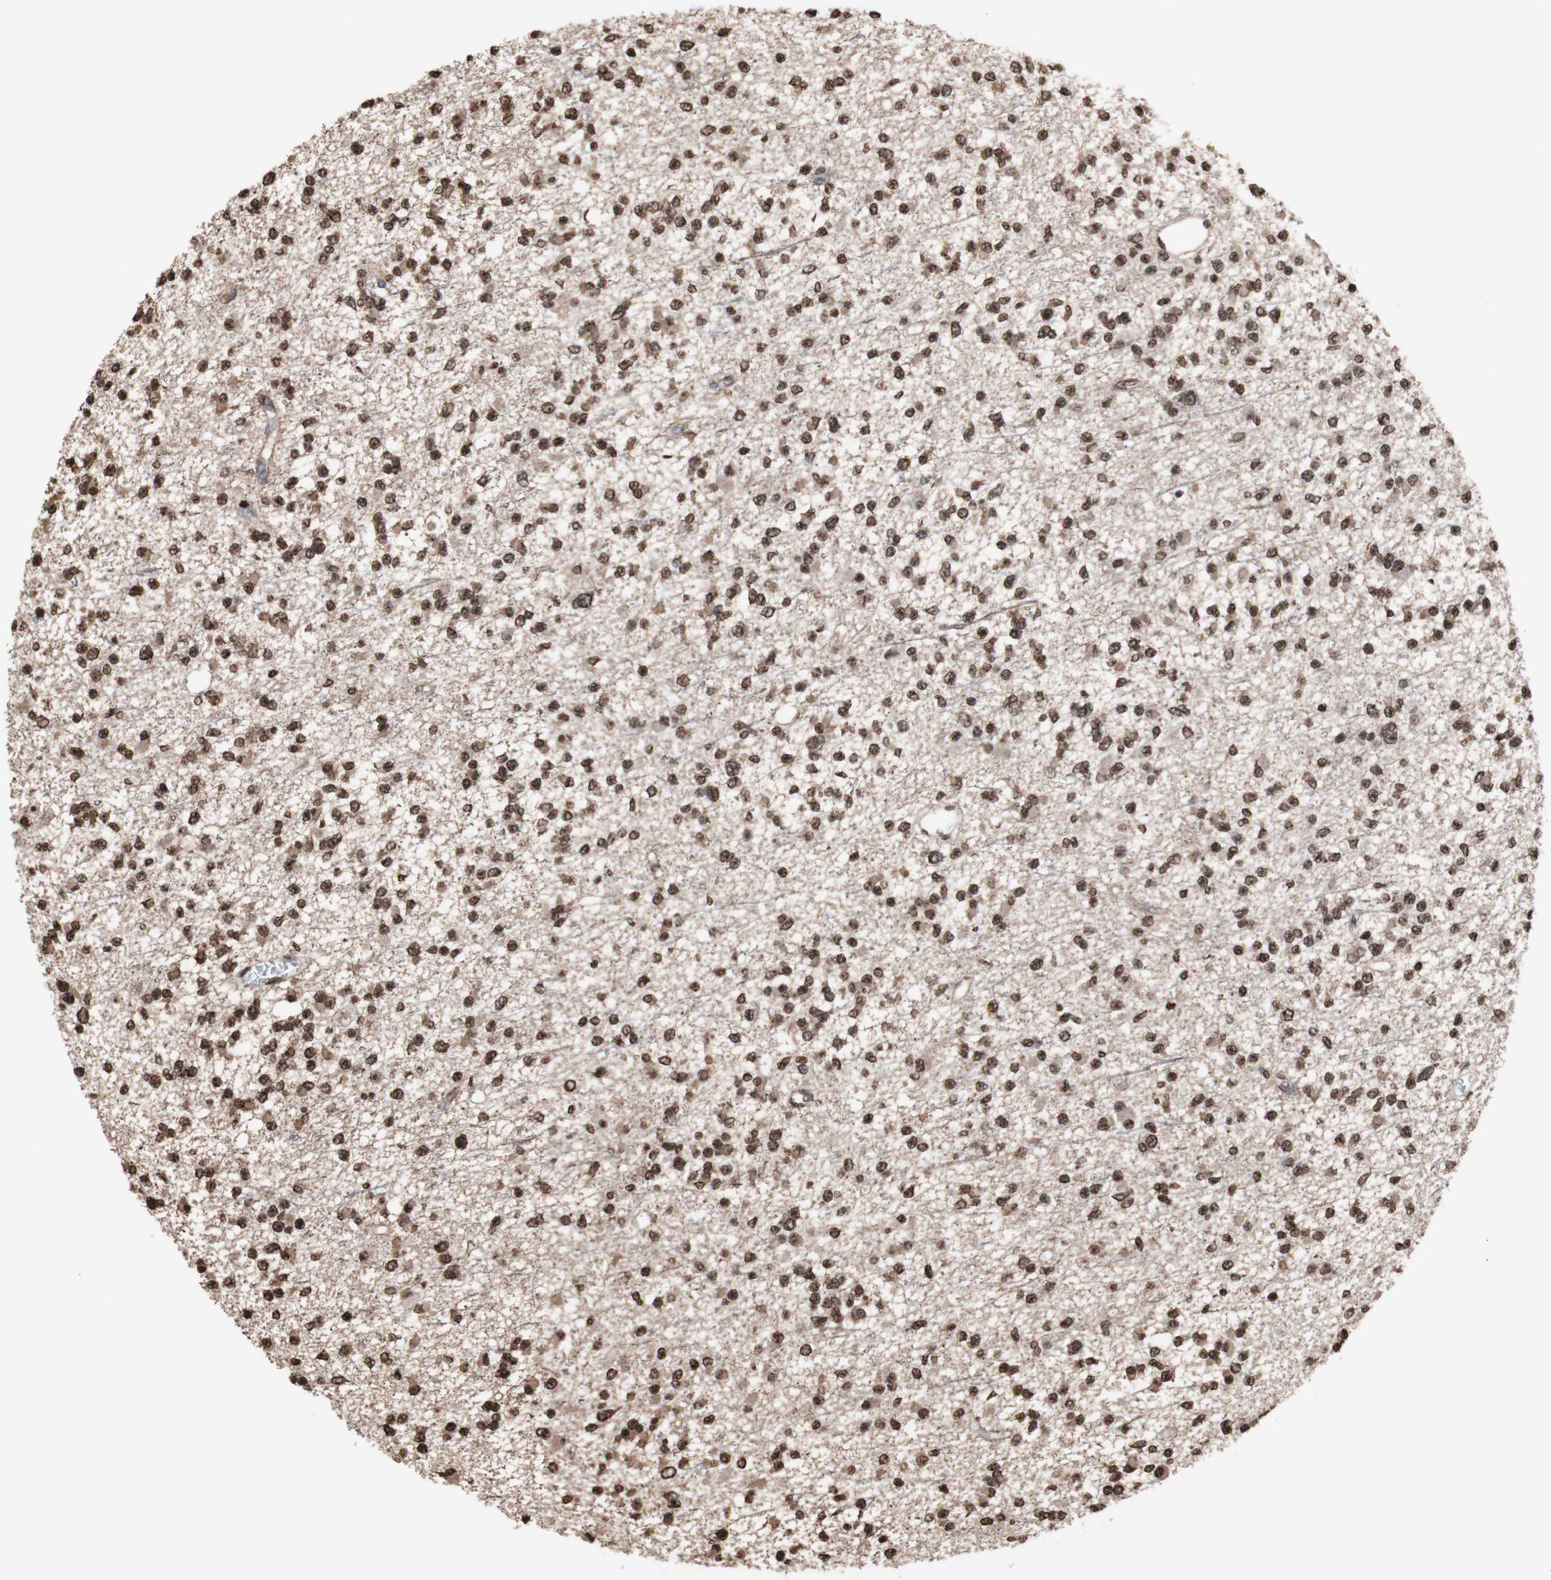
{"staining": {"intensity": "moderate", "quantity": ">75%", "location": "nuclear"}, "tissue": "glioma", "cell_type": "Tumor cells", "image_type": "cancer", "snomed": [{"axis": "morphology", "description": "Glioma, malignant, Low grade"}, {"axis": "topography", "description": "Brain"}], "caption": "The histopathology image reveals a brown stain indicating the presence of a protein in the nuclear of tumor cells in glioma.", "gene": "SNAI2", "patient": {"sex": "female", "age": 22}}